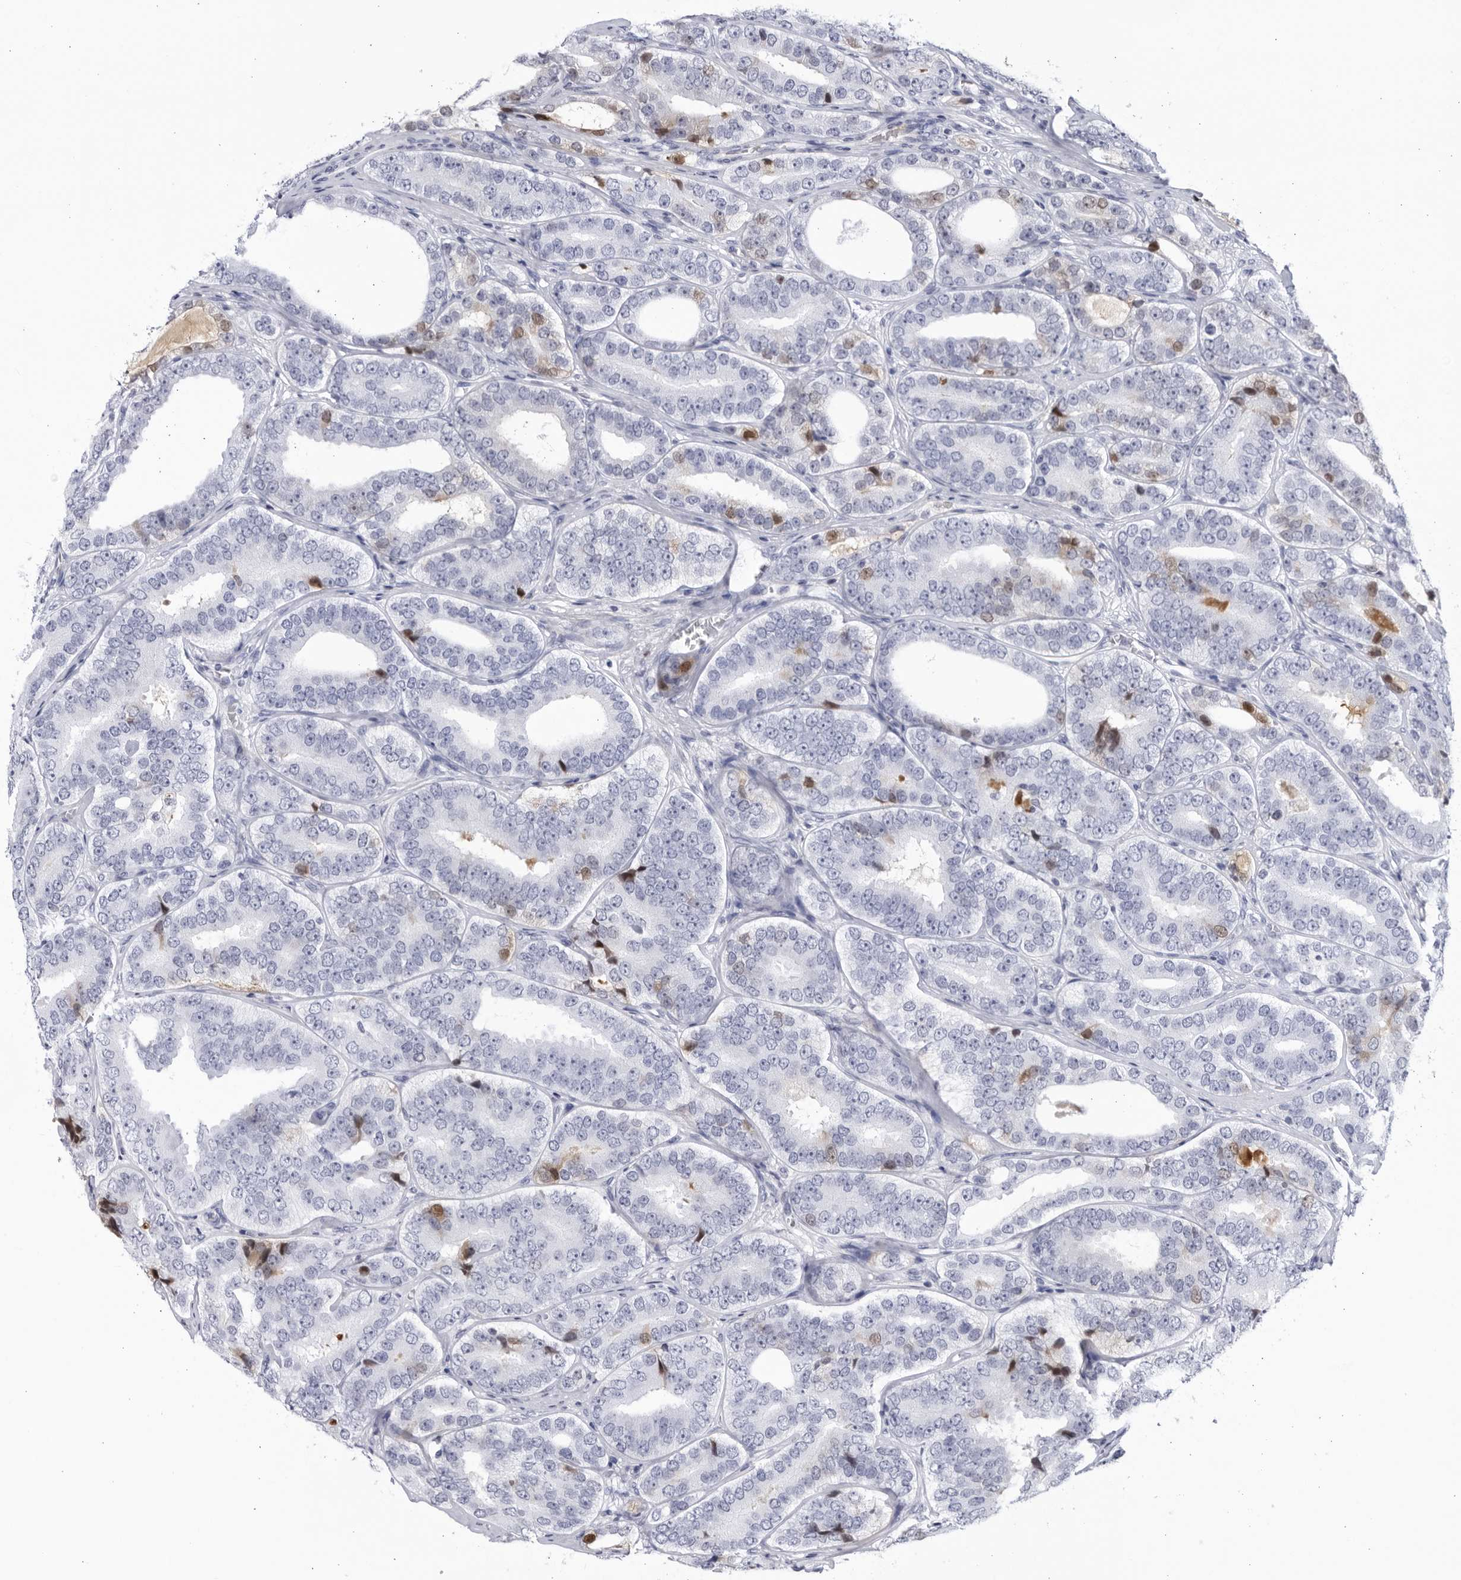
{"staining": {"intensity": "moderate", "quantity": "<25%", "location": "cytoplasmic/membranous,nuclear"}, "tissue": "prostate cancer", "cell_type": "Tumor cells", "image_type": "cancer", "snomed": [{"axis": "morphology", "description": "Adenocarcinoma, High grade"}, {"axis": "topography", "description": "Prostate"}], "caption": "This micrograph displays IHC staining of prostate cancer (adenocarcinoma (high-grade)), with low moderate cytoplasmic/membranous and nuclear staining in approximately <25% of tumor cells.", "gene": "CNBD1", "patient": {"sex": "male", "age": 56}}